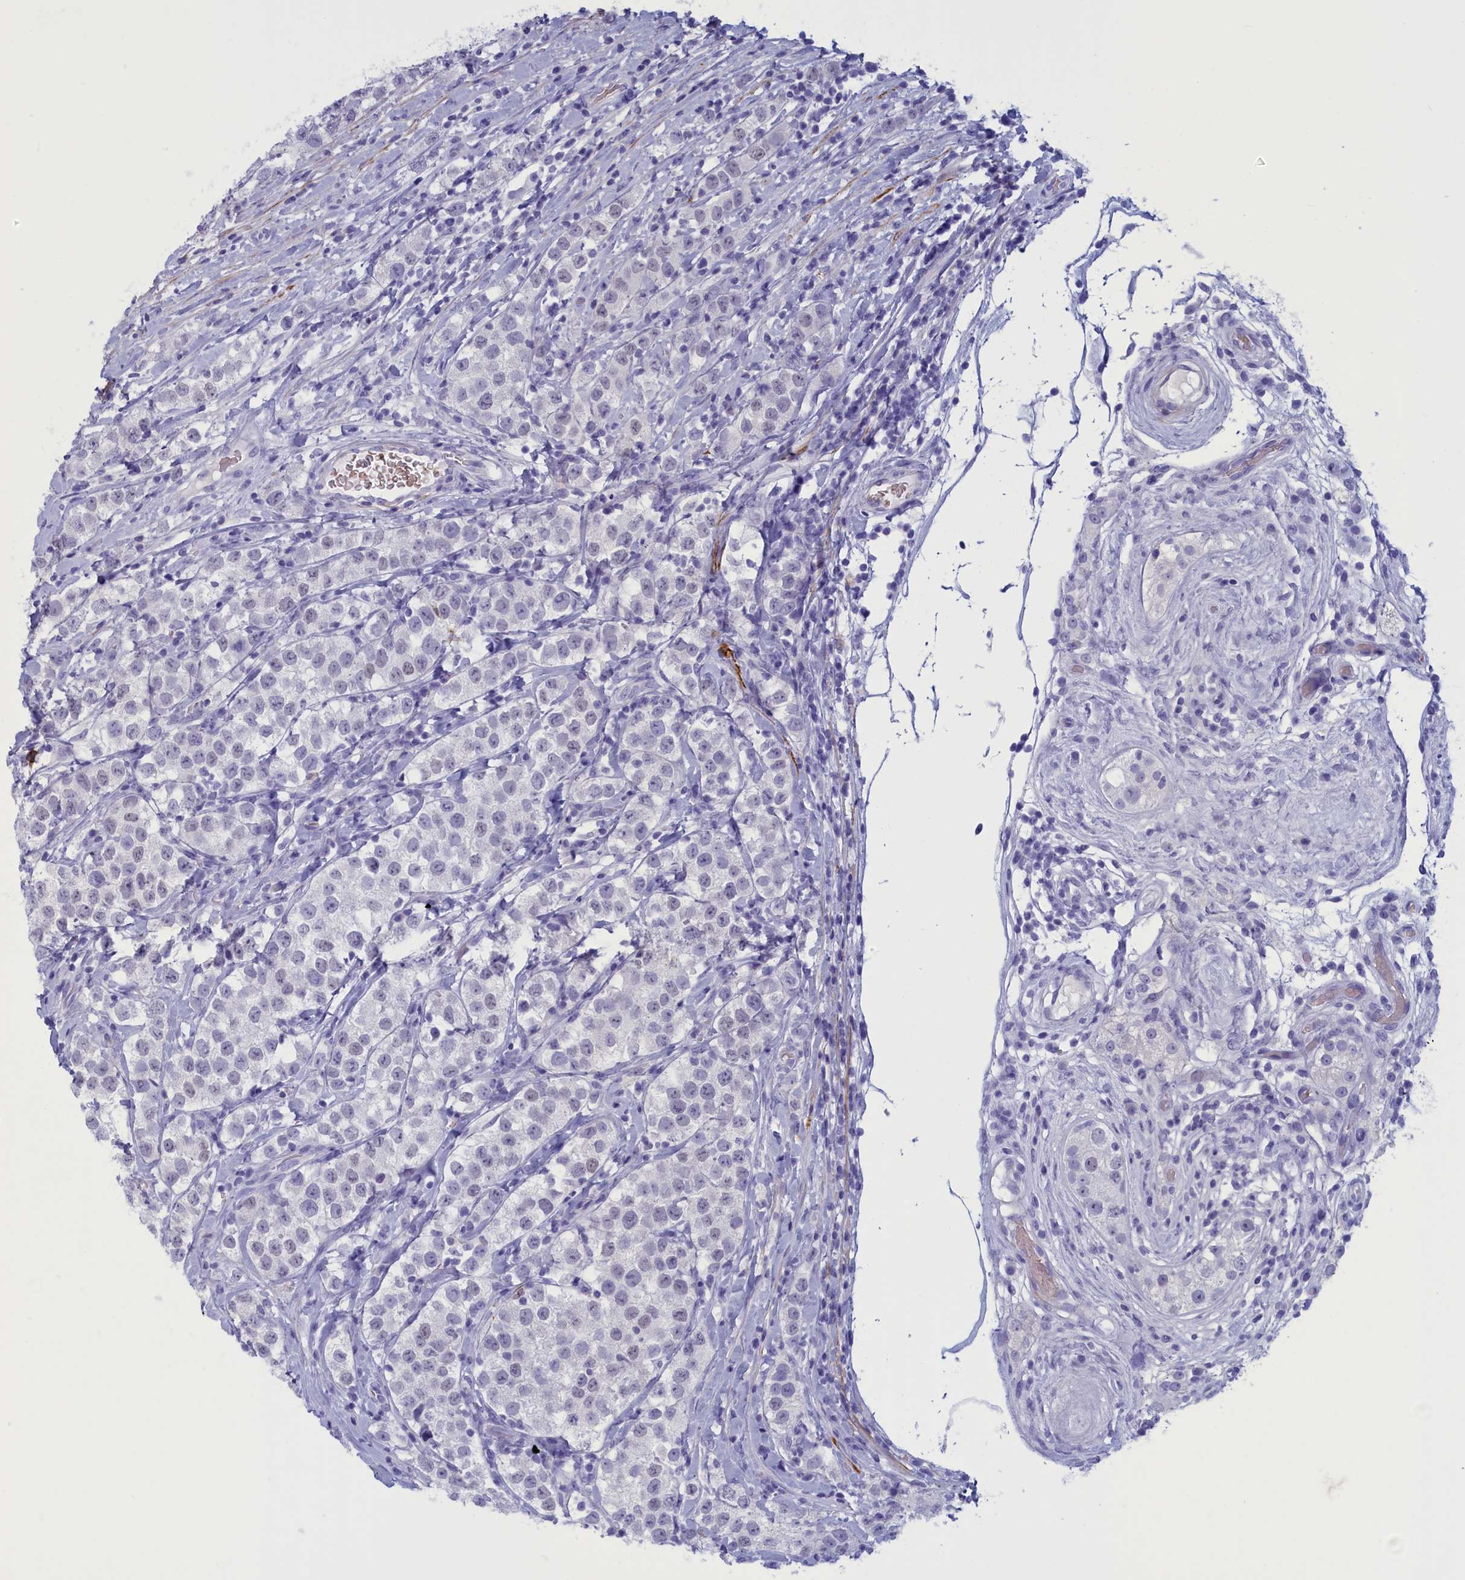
{"staining": {"intensity": "negative", "quantity": "none", "location": "none"}, "tissue": "testis cancer", "cell_type": "Tumor cells", "image_type": "cancer", "snomed": [{"axis": "morphology", "description": "Seminoma, NOS"}, {"axis": "topography", "description": "Testis"}], "caption": "Human seminoma (testis) stained for a protein using immunohistochemistry (IHC) reveals no expression in tumor cells.", "gene": "GAPDHS", "patient": {"sex": "male", "age": 34}}